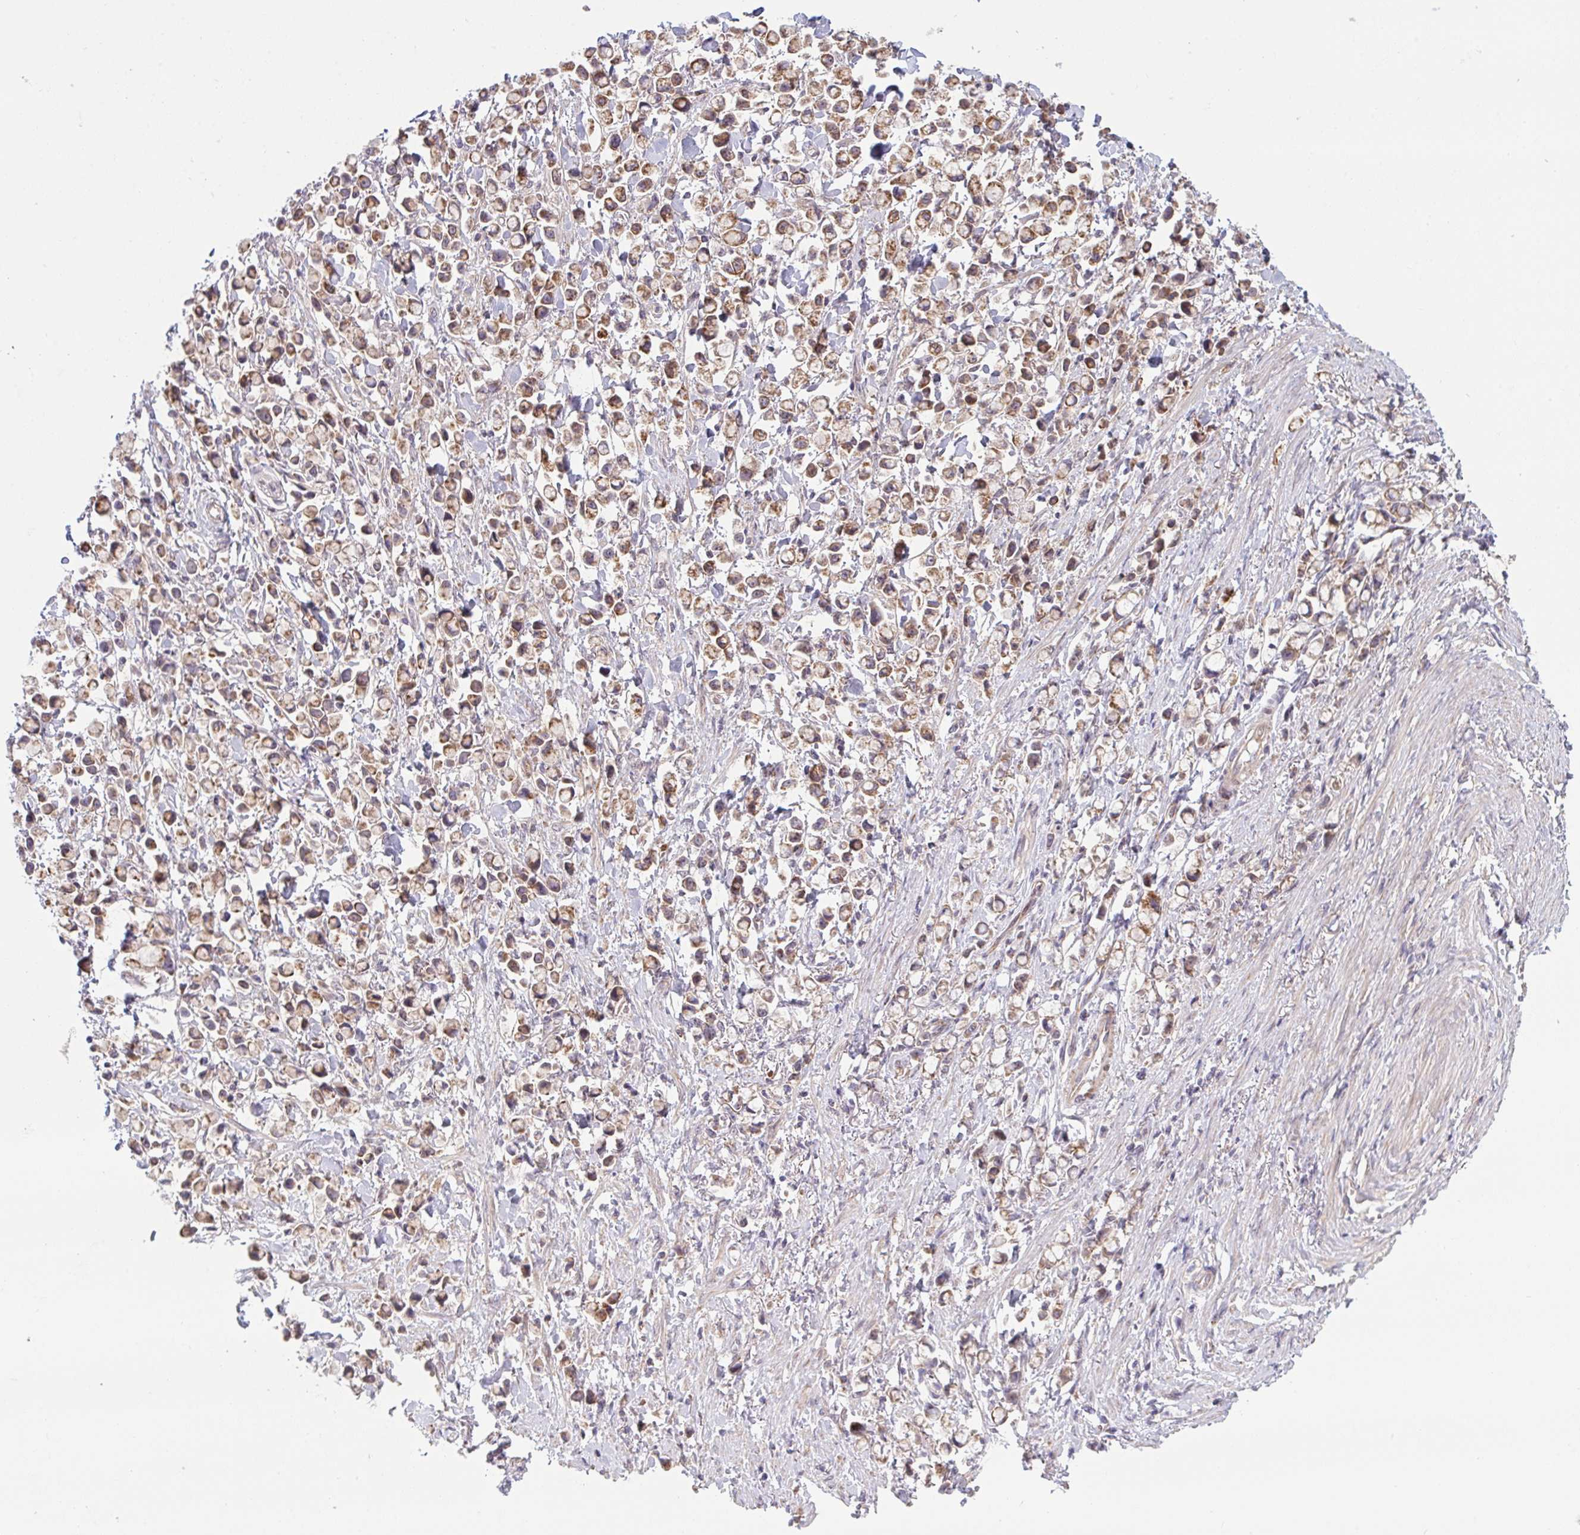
{"staining": {"intensity": "moderate", "quantity": ">75%", "location": "cytoplasmic/membranous"}, "tissue": "stomach cancer", "cell_type": "Tumor cells", "image_type": "cancer", "snomed": [{"axis": "morphology", "description": "Adenocarcinoma, NOS"}, {"axis": "topography", "description": "Stomach"}], "caption": "DAB (3,3'-diaminobenzidine) immunohistochemical staining of human stomach cancer exhibits moderate cytoplasmic/membranous protein positivity in about >75% of tumor cells.", "gene": "XAF1", "patient": {"sex": "female", "age": 81}}